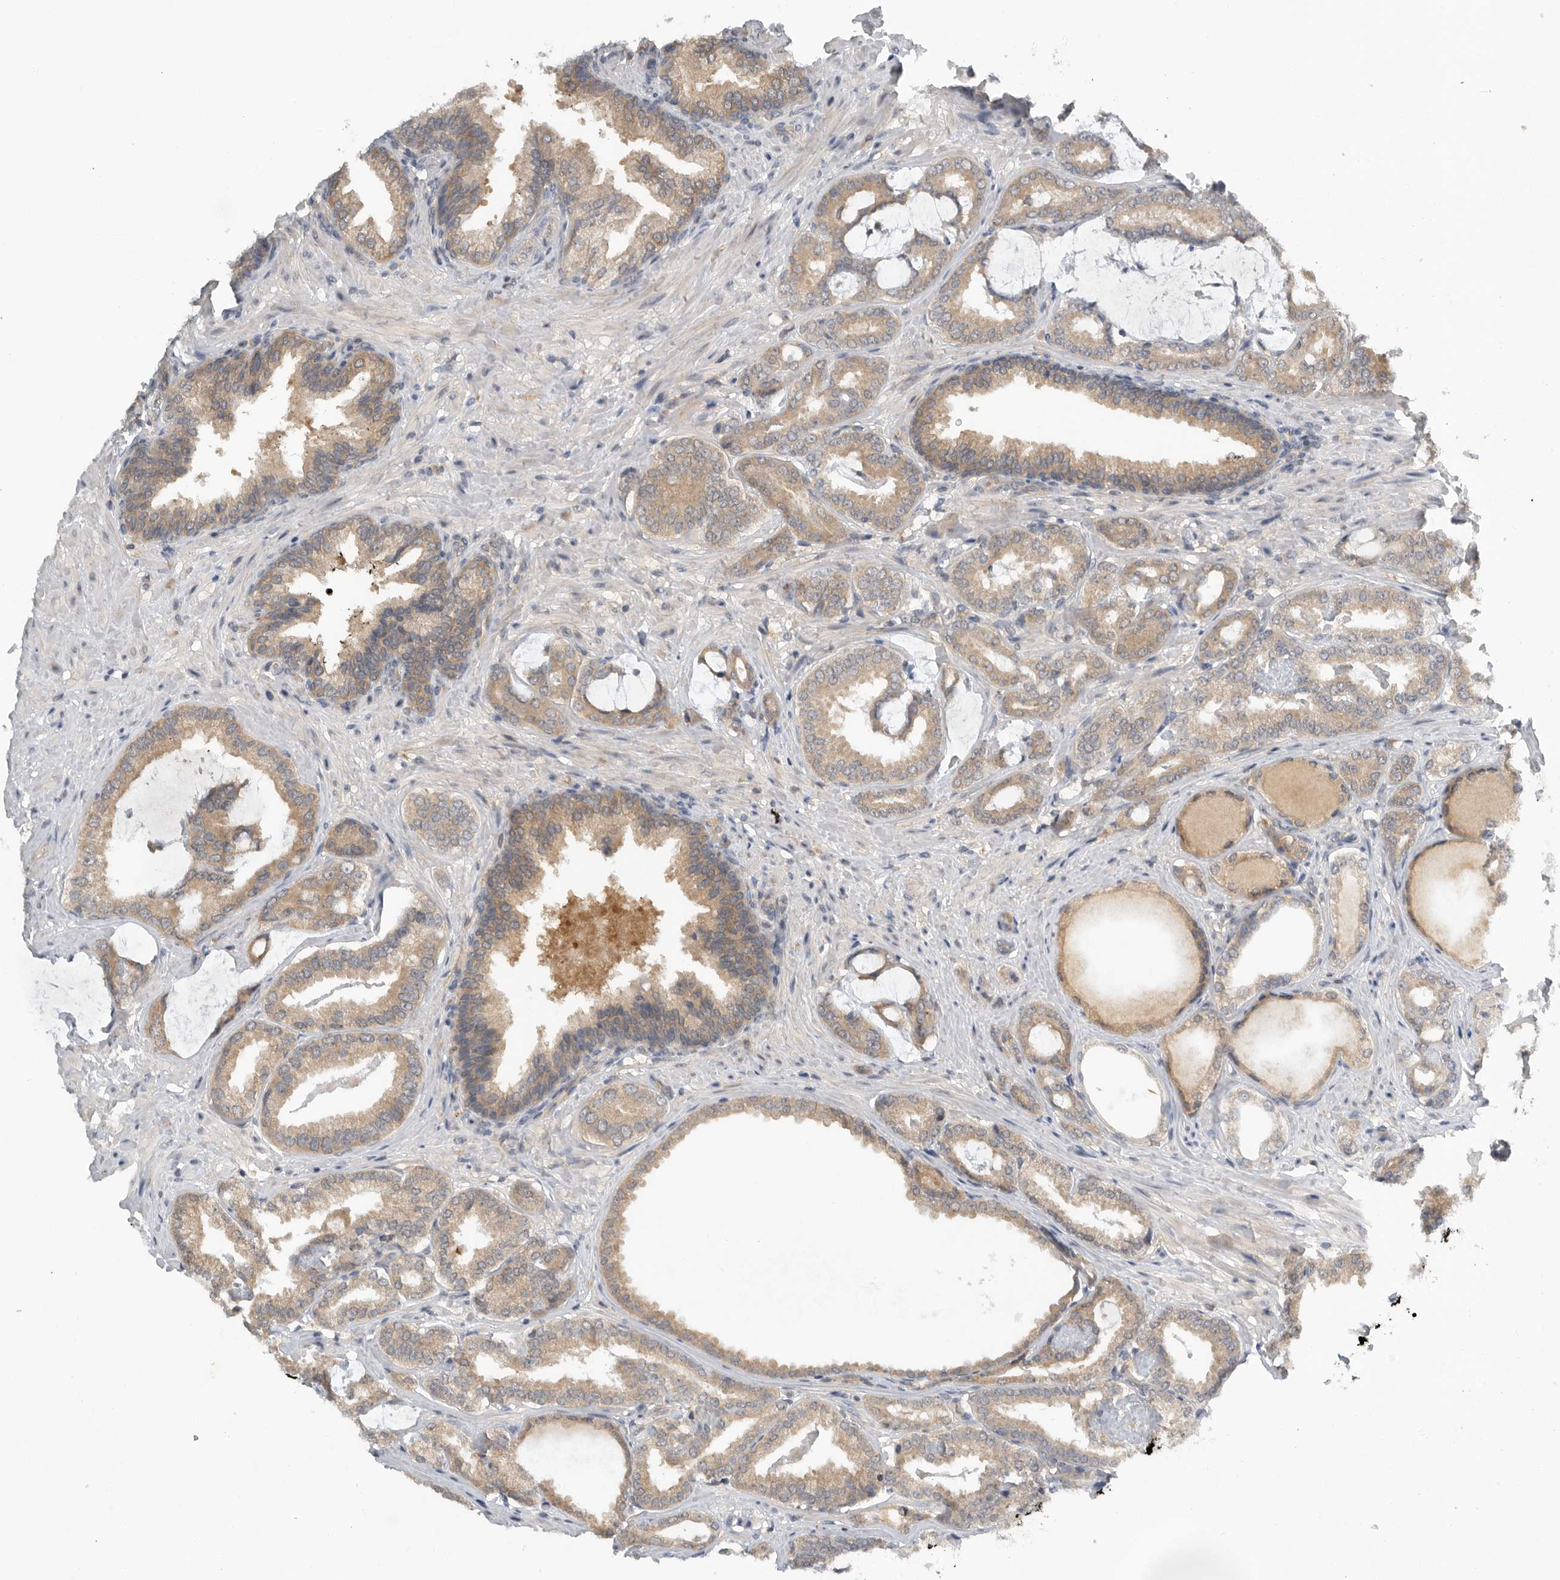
{"staining": {"intensity": "moderate", "quantity": ">75%", "location": "cytoplasmic/membranous"}, "tissue": "prostate cancer", "cell_type": "Tumor cells", "image_type": "cancer", "snomed": [{"axis": "morphology", "description": "Adenocarcinoma, Low grade"}, {"axis": "topography", "description": "Prostate"}], "caption": "Protein expression analysis of human prostate cancer reveals moderate cytoplasmic/membranous positivity in approximately >75% of tumor cells.", "gene": "AASDHPPT", "patient": {"sex": "male", "age": 71}}